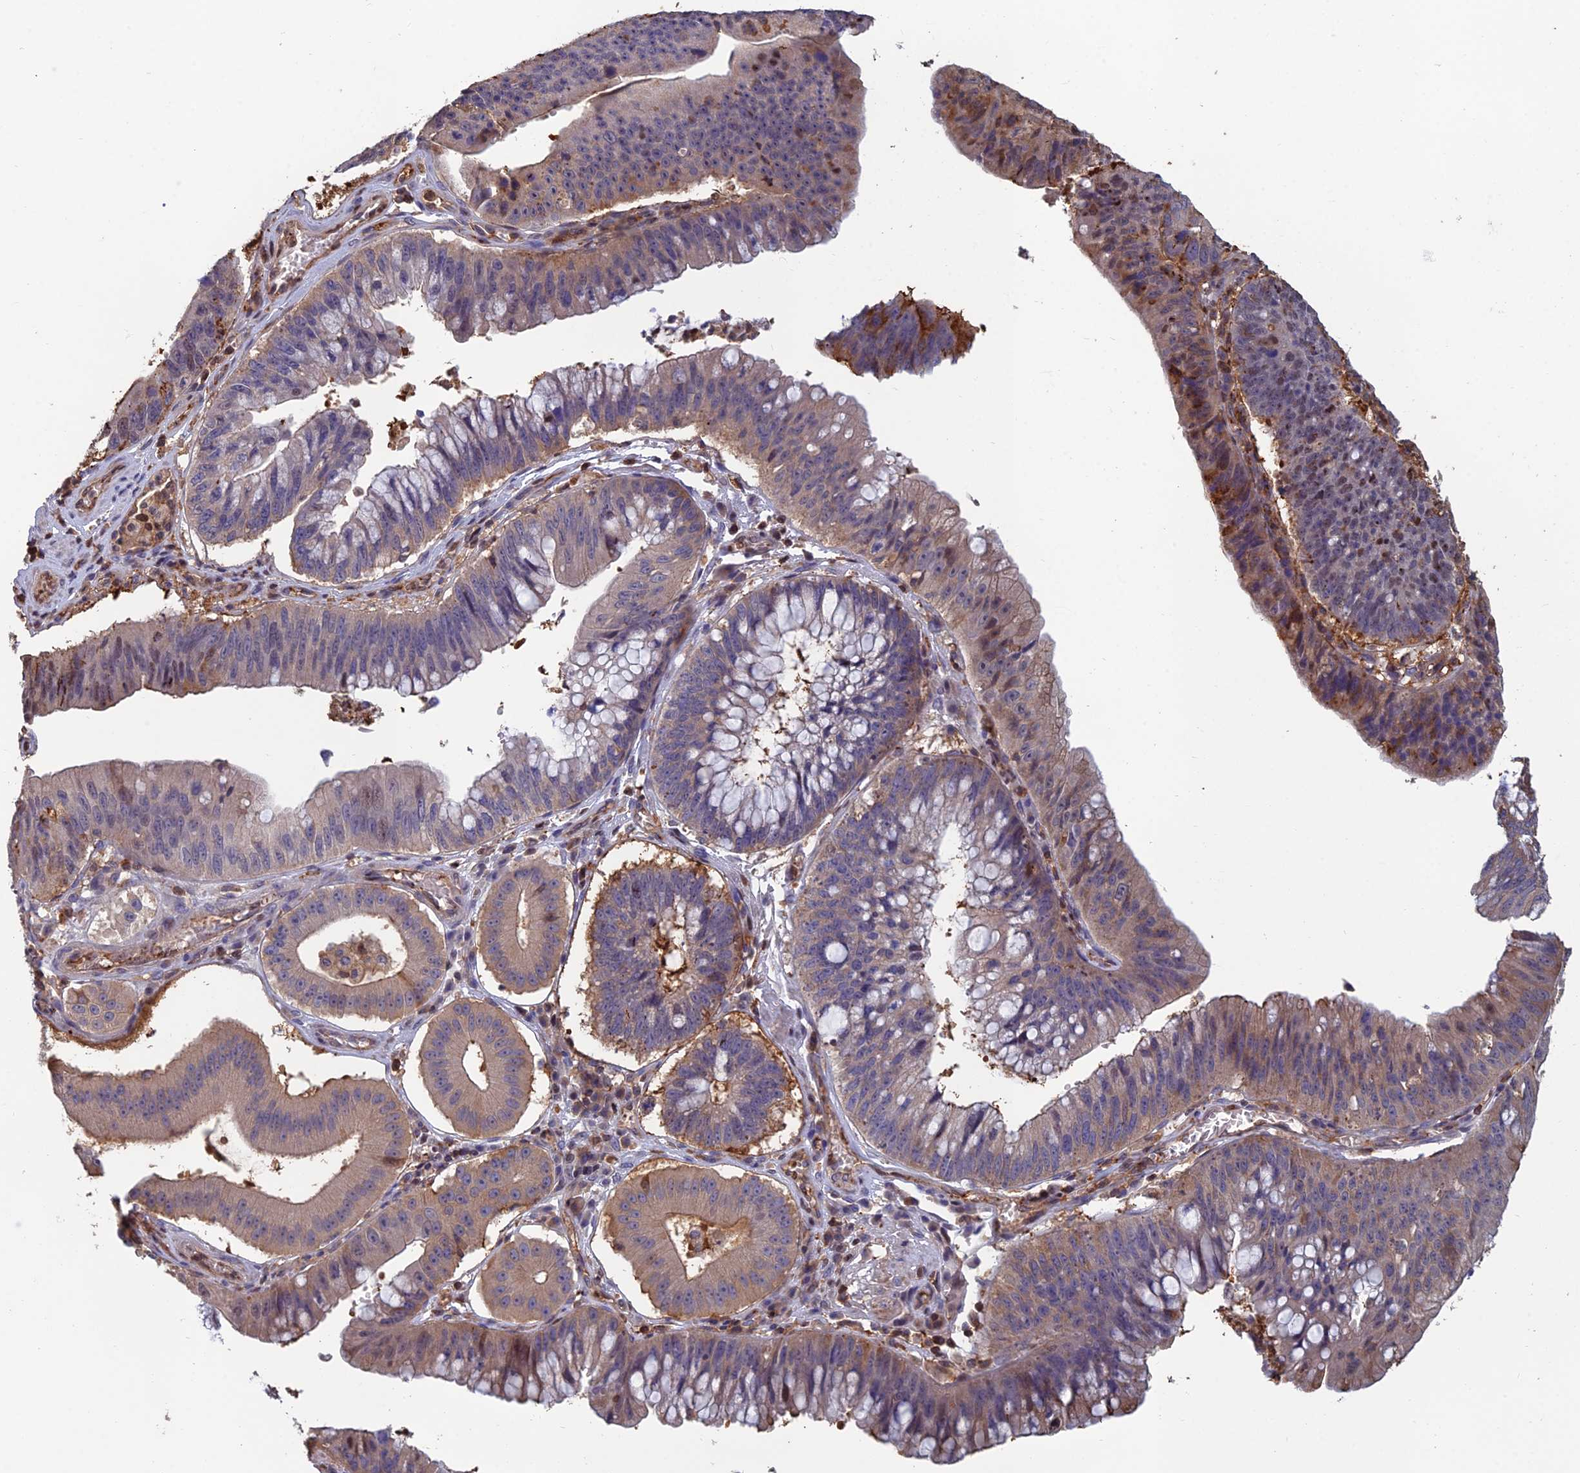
{"staining": {"intensity": "moderate", "quantity": "25%-75%", "location": "nuclear"}, "tissue": "stomach cancer", "cell_type": "Tumor cells", "image_type": "cancer", "snomed": [{"axis": "morphology", "description": "Adenocarcinoma, NOS"}, {"axis": "topography", "description": "Stomach"}], "caption": "Immunohistochemistry of human stomach adenocarcinoma reveals medium levels of moderate nuclear staining in about 25%-75% of tumor cells.", "gene": "C15orf62", "patient": {"sex": "male", "age": 59}}